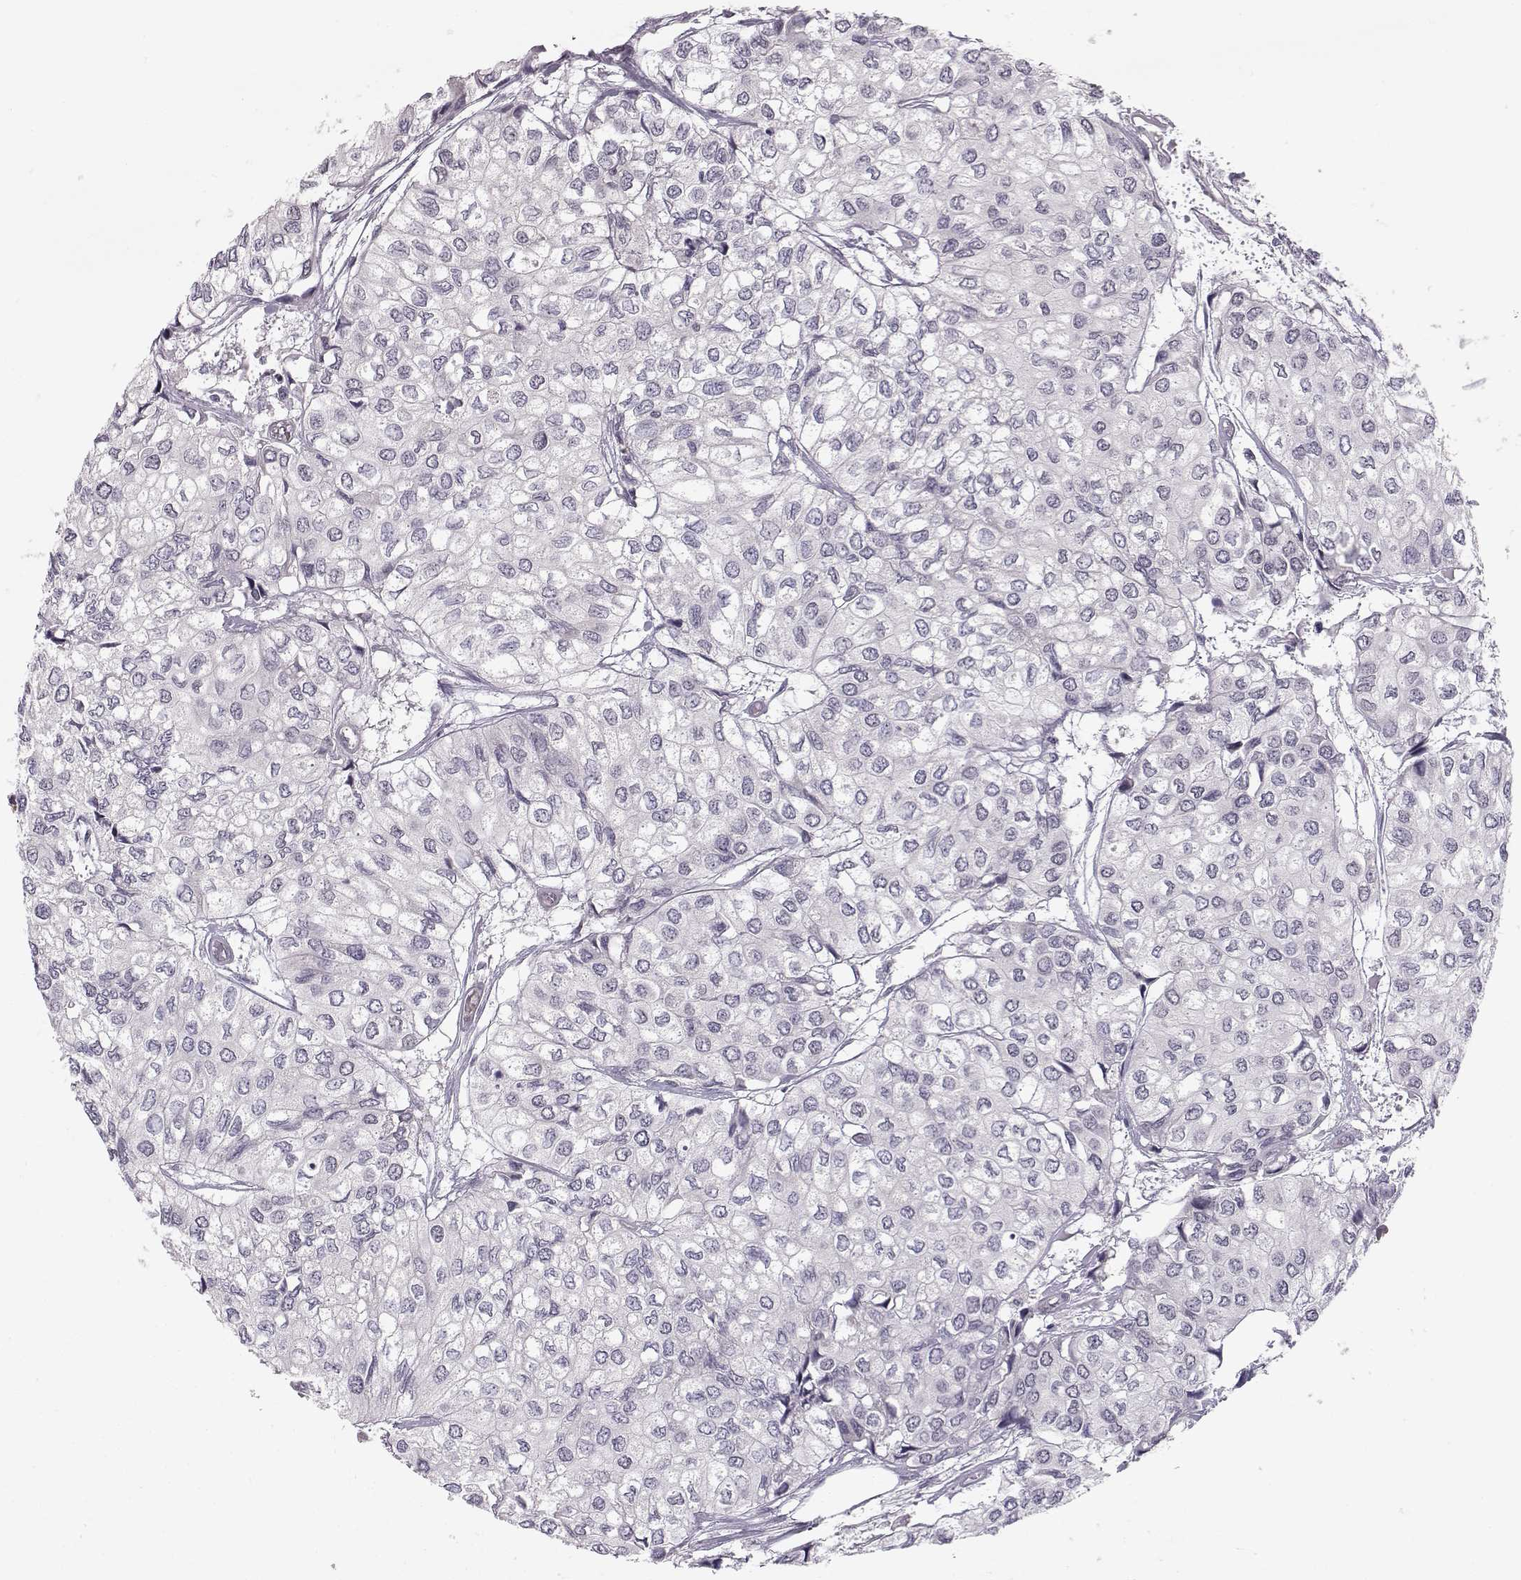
{"staining": {"intensity": "negative", "quantity": "none", "location": "none"}, "tissue": "urothelial cancer", "cell_type": "Tumor cells", "image_type": "cancer", "snomed": [{"axis": "morphology", "description": "Urothelial carcinoma, High grade"}, {"axis": "topography", "description": "Urinary bladder"}], "caption": "High-grade urothelial carcinoma was stained to show a protein in brown. There is no significant expression in tumor cells.", "gene": "KIF13B", "patient": {"sex": "male", "age": 73}}